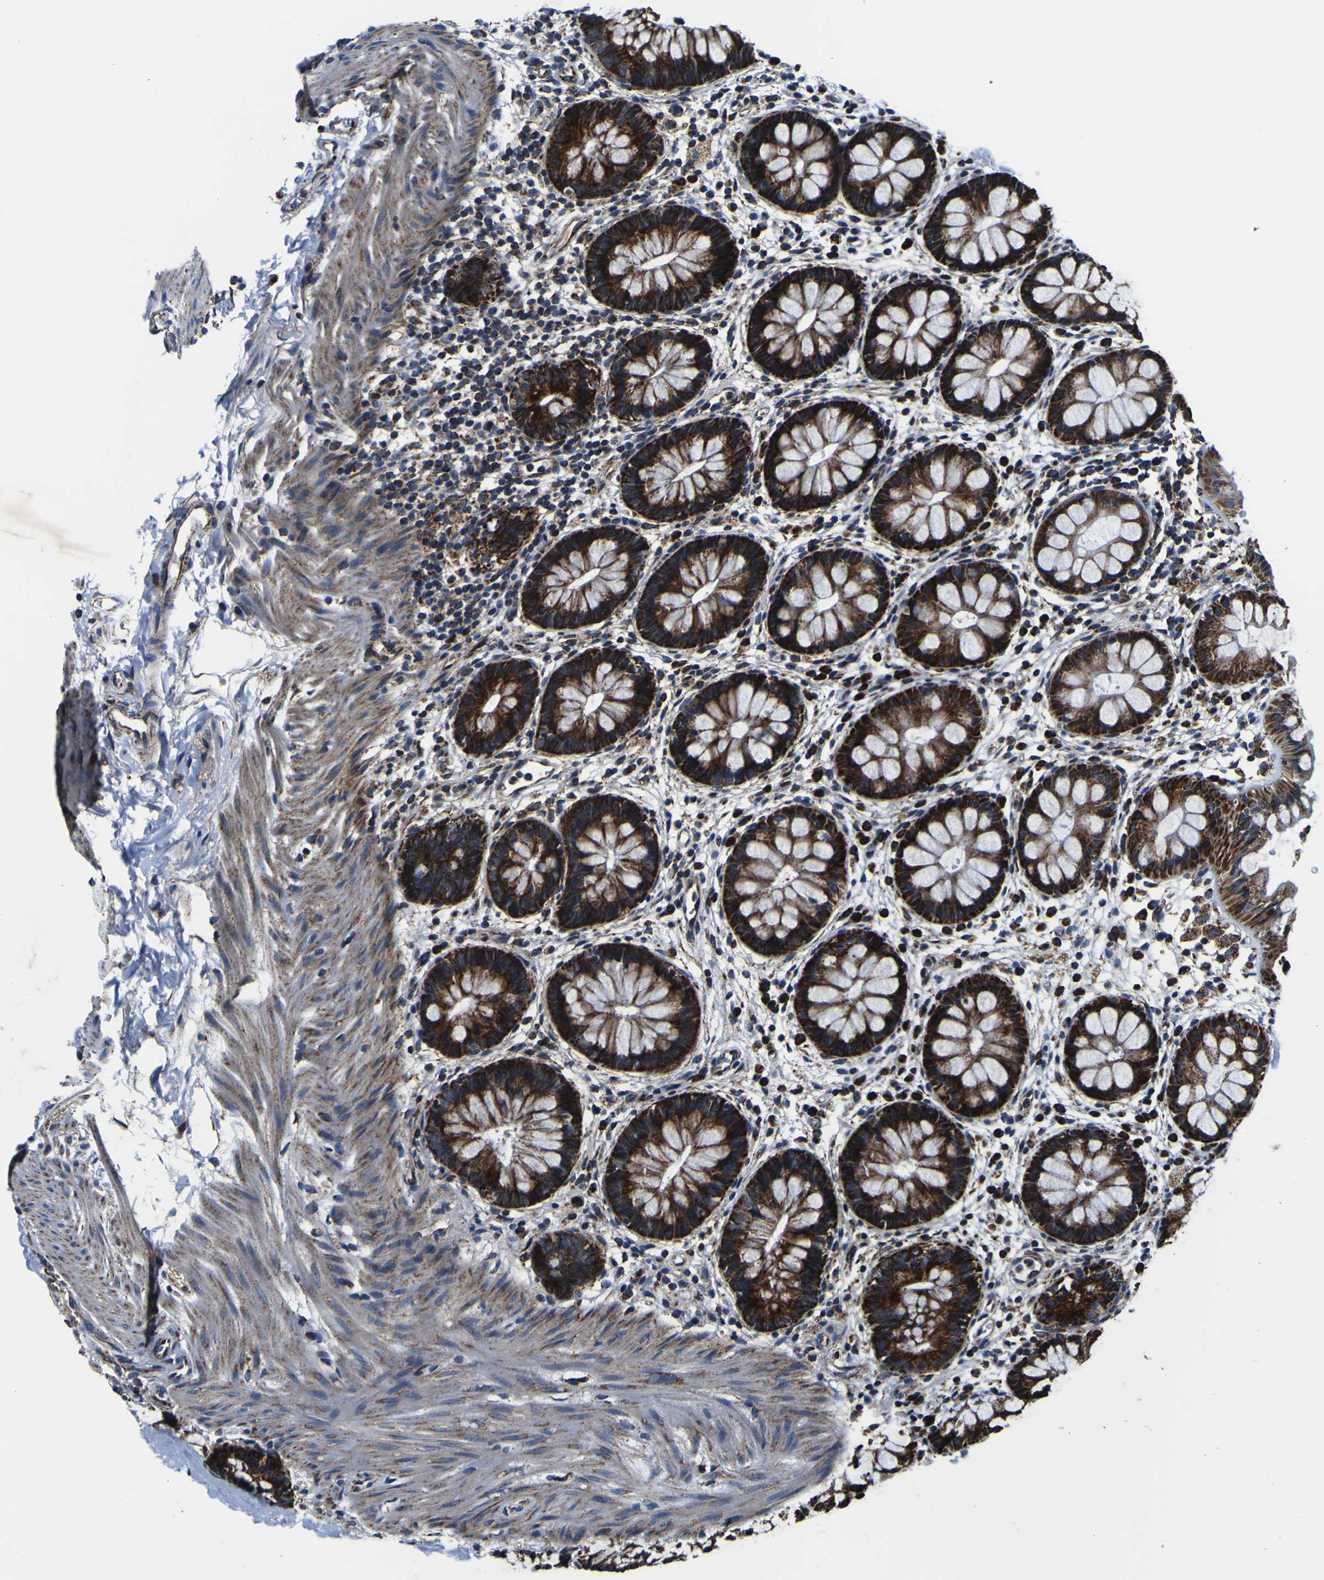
{"staining": {"intensity": "strong", "quantity": ">75%", "location": "cytoplasmic/membranous"}, "tissue": "rectum", "cell_type": "Glandular cells", "image_type": "normal", "snomed": [{"axis": "morphology", "description": "Normal tissue, NOS"}, {"axis": "topography", "description": "Rectum"}], "caption": "Immunohistochemistry micrograph of unremarkable rectum: rectum stained using immunohistochemistry (IHC) exhibits high levels of strong protein expression localized specifically in the cytoplasmic/membranous of glandular cells, appearing as a cytoplasmic/membranous brown color.", "gene": "PTRH2", "patient": {"sex": "female", "age": 24}}